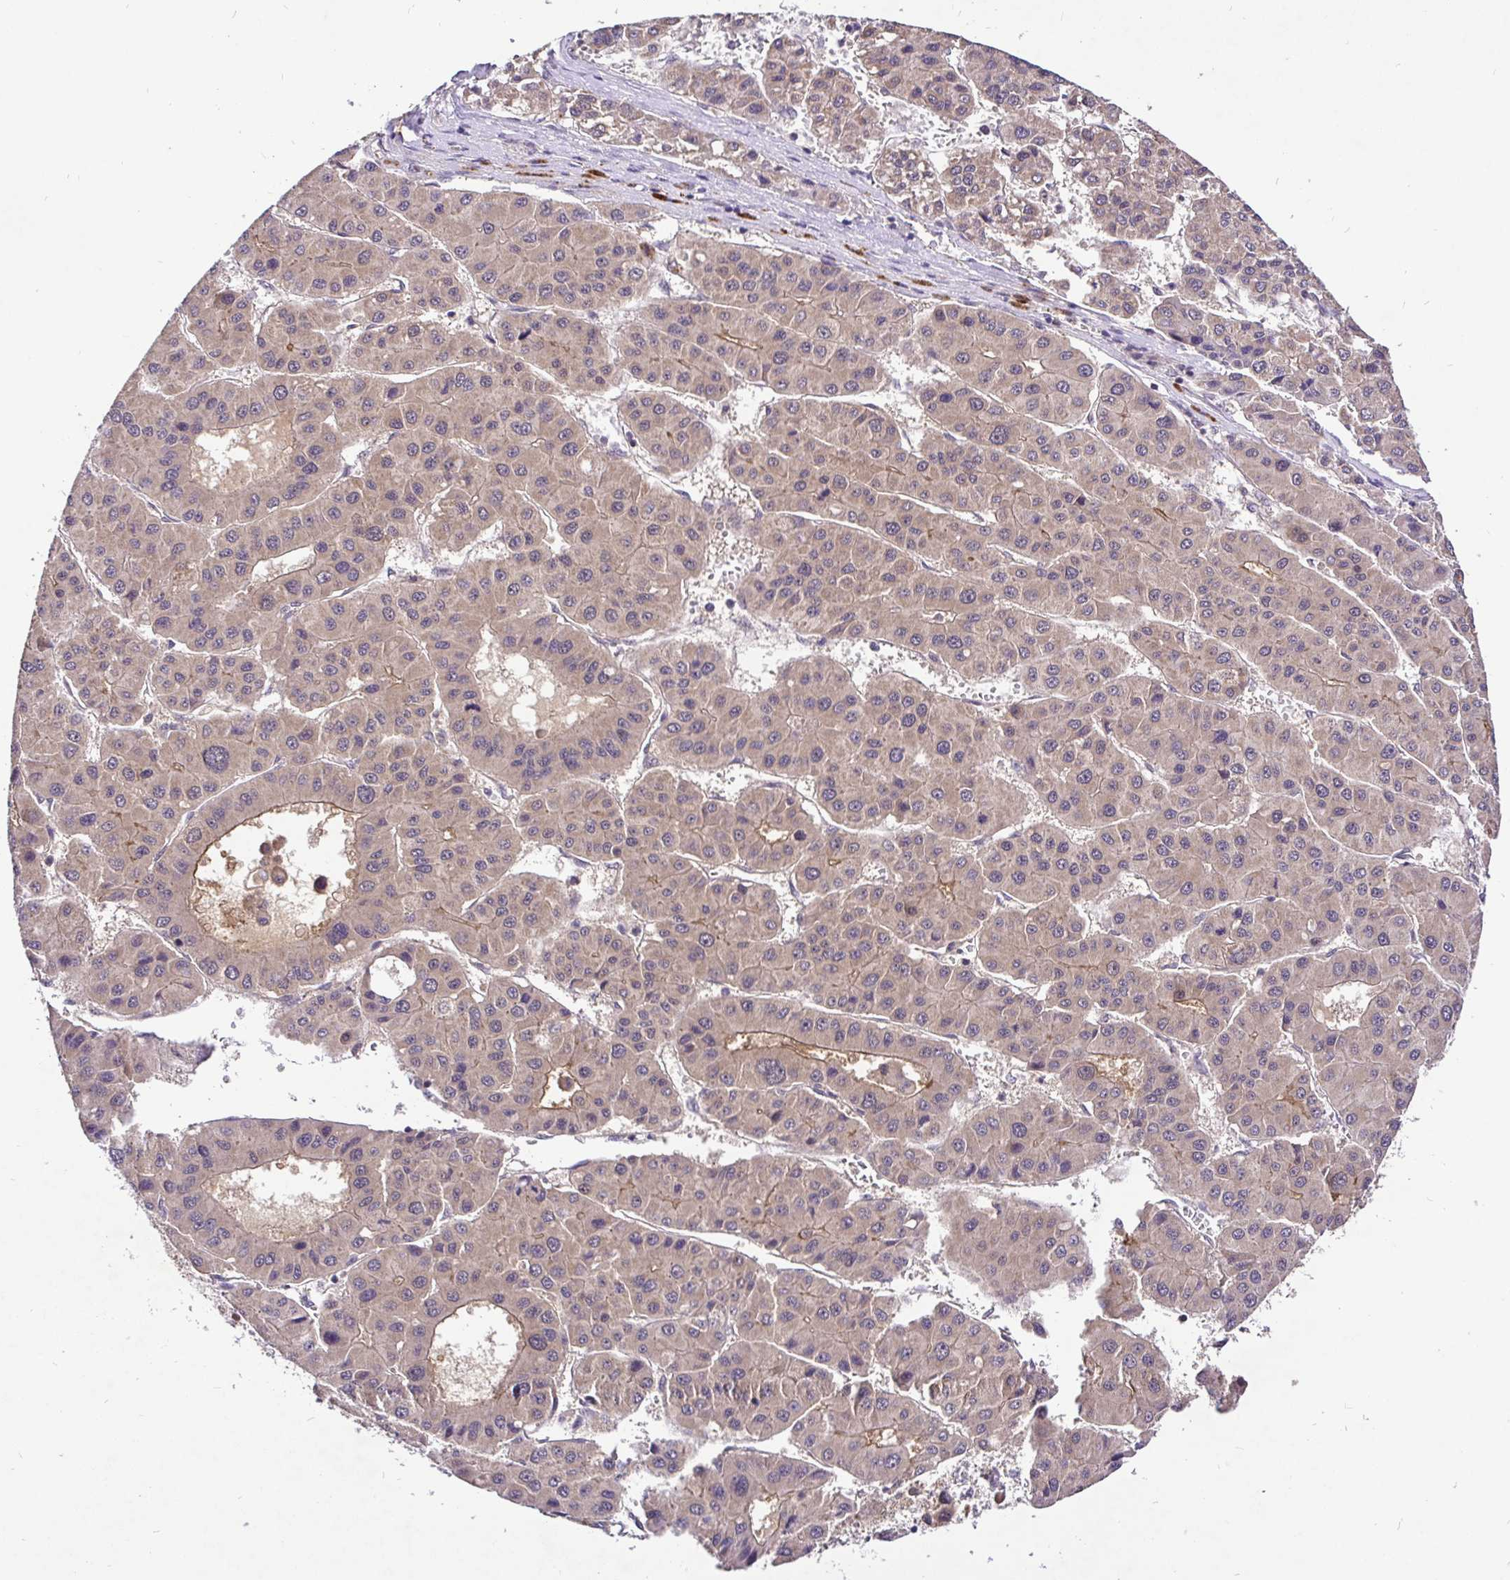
{"staining": {"intensity": "weak", "quantity": "25%-75%", "location": "cytoplasmic/membranous"}, "tissue": "liver cancer", "cell_type": "Tumor cells", "image_type": "cancer", "snomed": [{"axis": "morphology", "description": "Carcinoma, Hepatocellular, NOS"}, {"axis": "topography", "description": "Liver"}], "caption": "Immunohistochemical staining of liver cancer (hepatocellular carcinoma) shows low levels of weak cytoplasmic/membranous protein staining in approximately 25%-75% of tumor cells. (DAB IHC, brown staining for protein, blue staining for nuclei).", "gene": "UBE2M", "patient": {"sex": "male", "age": 73}}